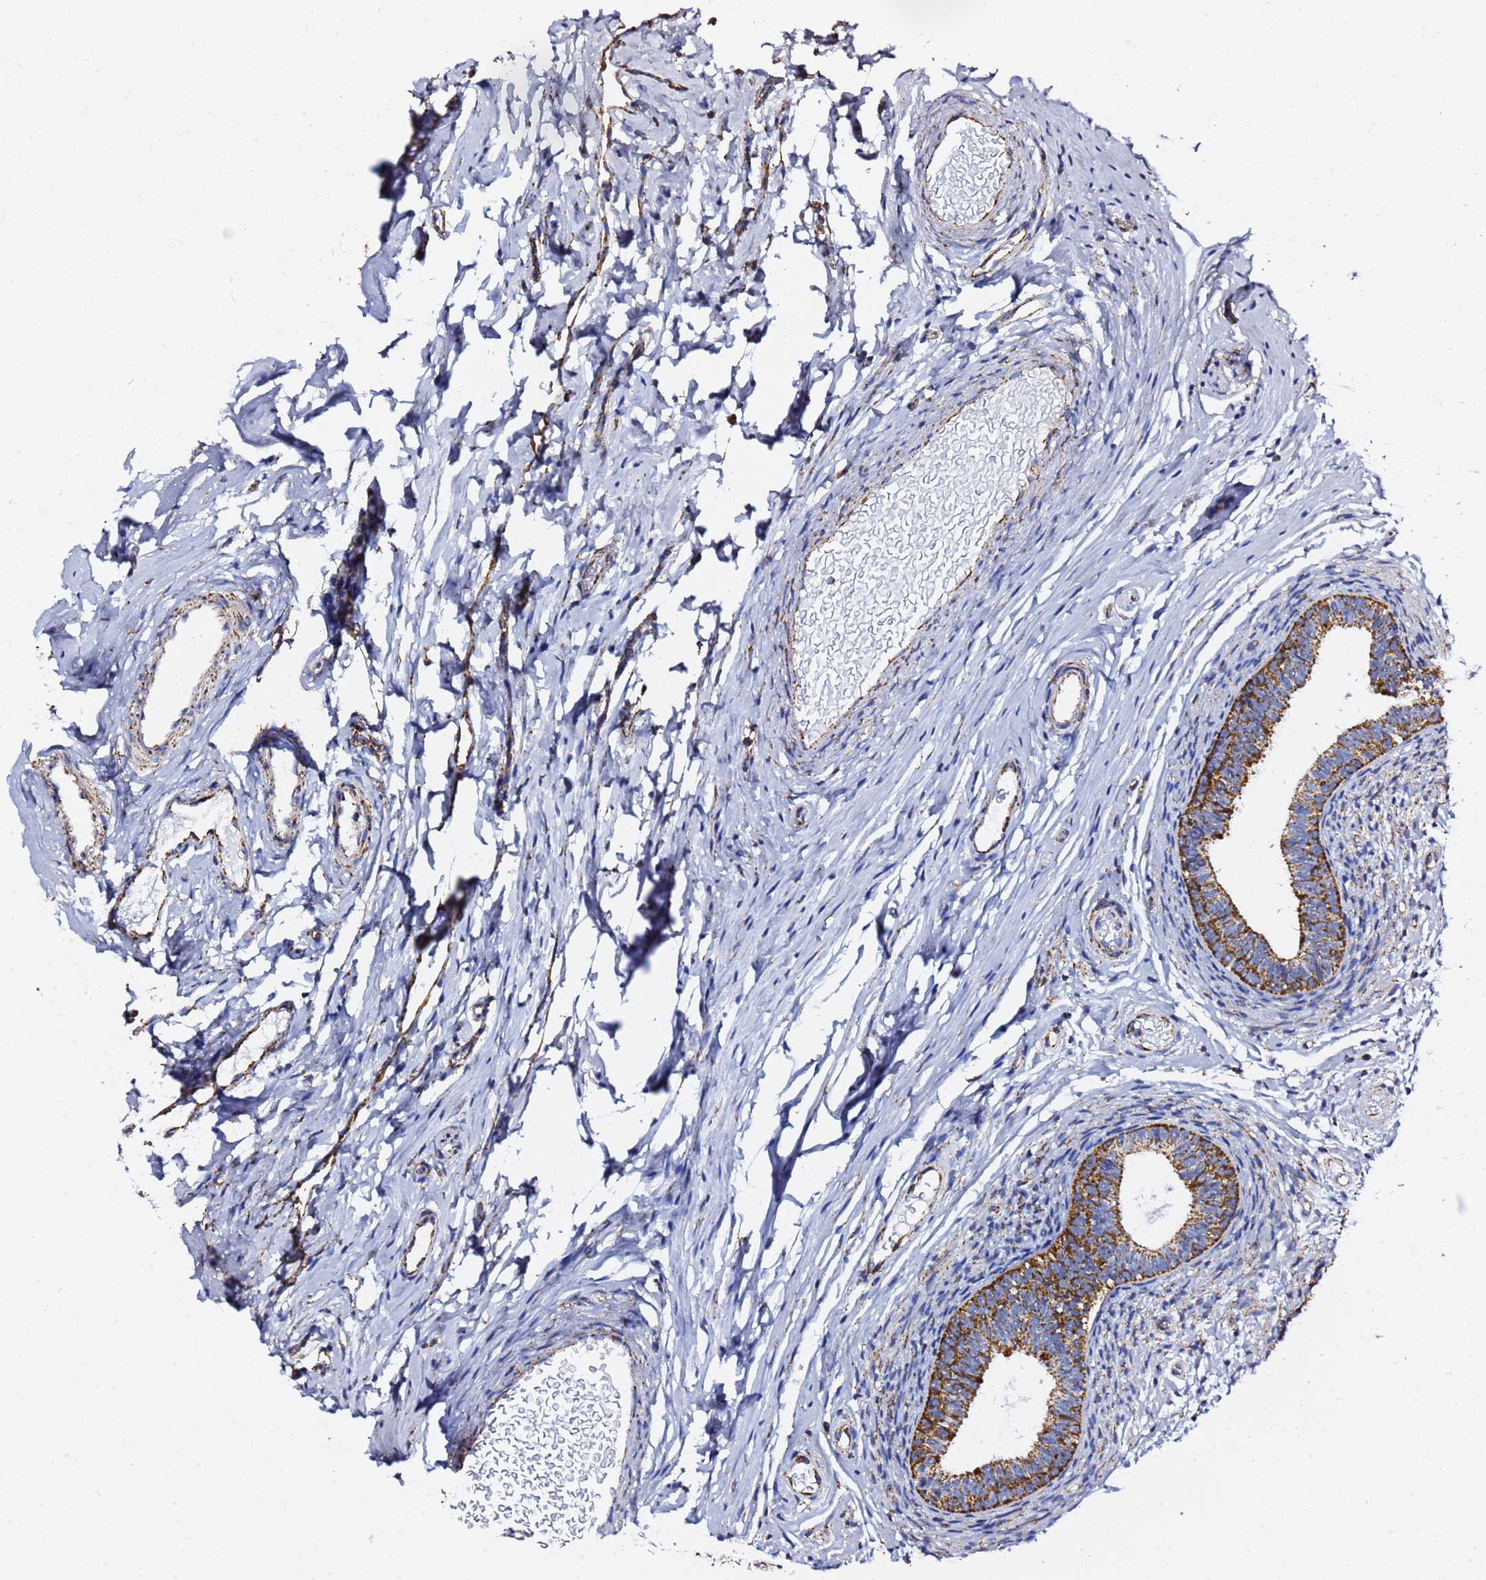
{"staining": {"intensity": "strong", "quantity": ">75%", "location": "cytoplasmic/membranous"}, "tissue": "epididymis", "cell_type": "Glandular cells", "image_type": "normal", "snomed": [{"axis": "morphology", "description": "Normal tissue, NOS"}, {"axis": "topography", "description": "Epididymis"}], "caption": "This histopathology image demonstrates immunohistochemistry staining of normal epididymis, with high strong cytoplasmic/membranous staining in approximately >75% of glandular cells.", "gene": "PHB2", "patient": {"sex": "male", "age": 4}}